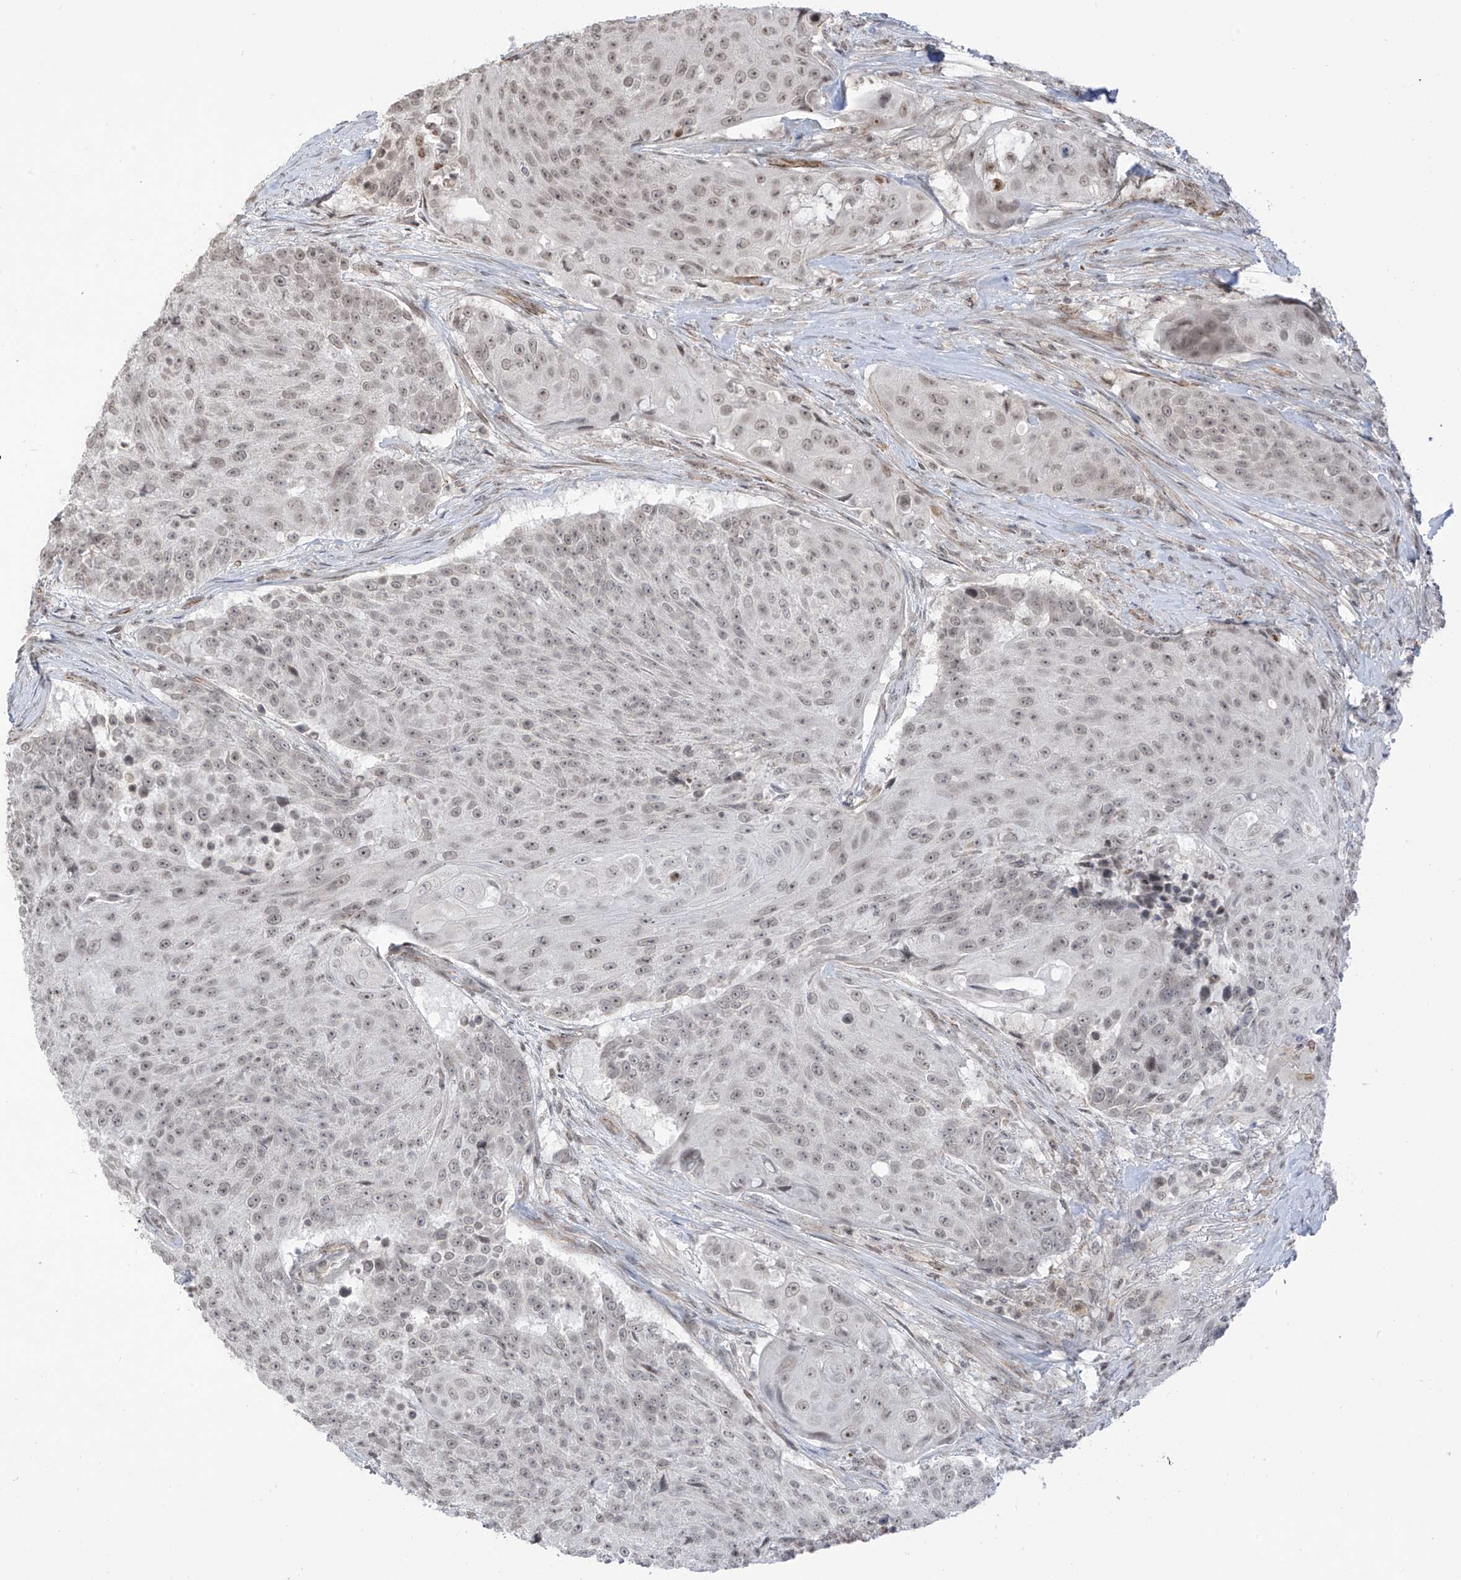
{"staining": {"intensity": "weak", "quantity": ">75%", "location": "nuclear"}, "tissue": "urothelial cancer", "cell_type": "Tumor cells", "image_type": "cancer", "snomed": [{"axis": "morphology", "description": "Urothelial carcinoma, High grade"}, {"axis": "topography", "description": "Urinary bladder"}], "caption": "Immunohistochemistry (IHC) (DAB) staining of human urothelial cancer shows weak nuclear protein staining in about >75% of tumor cells.", "gene": "METAP1D", "patient": {"sex": "female", "age": 63}}